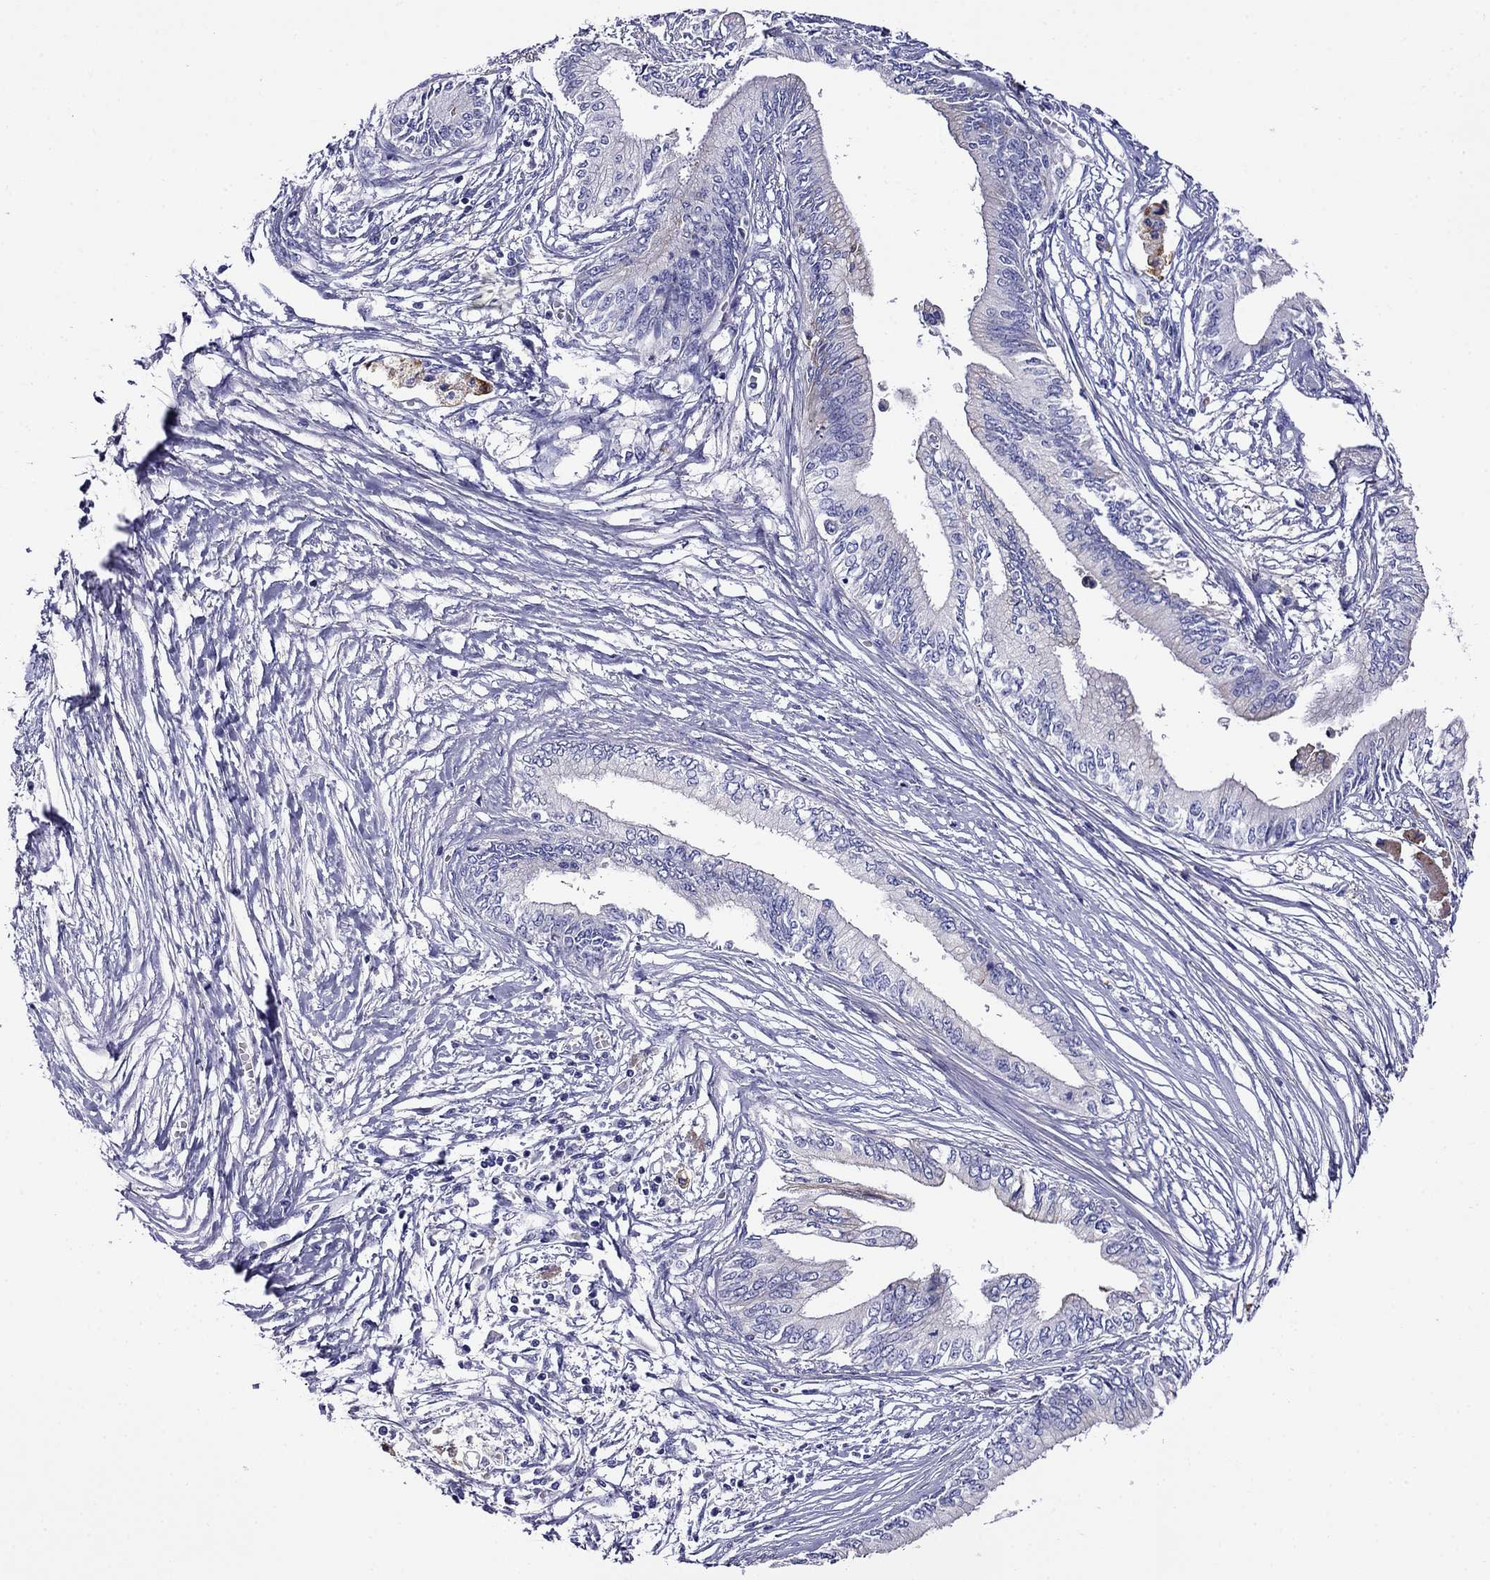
{"staining": {"intensity": "weak", "quantity": "<25%", "location": "cytoplasmic/membranous"}, "tissue": "pancreatic cancer", "cell_type": "Tumor cells", "image_type": "cancer", "snomed": [{"axis": "morphology", "description": "Adenocarcinoma, NOS"}, {"axis": "topography", "description": "Pancreas"}], "caption": "DAB immunohistochemical staining of human pancreatic adenocarcinoma shows no significant expression in tumor cells.", "gene": "SCG2", "patient": {"sex": "female", "age": 61}}